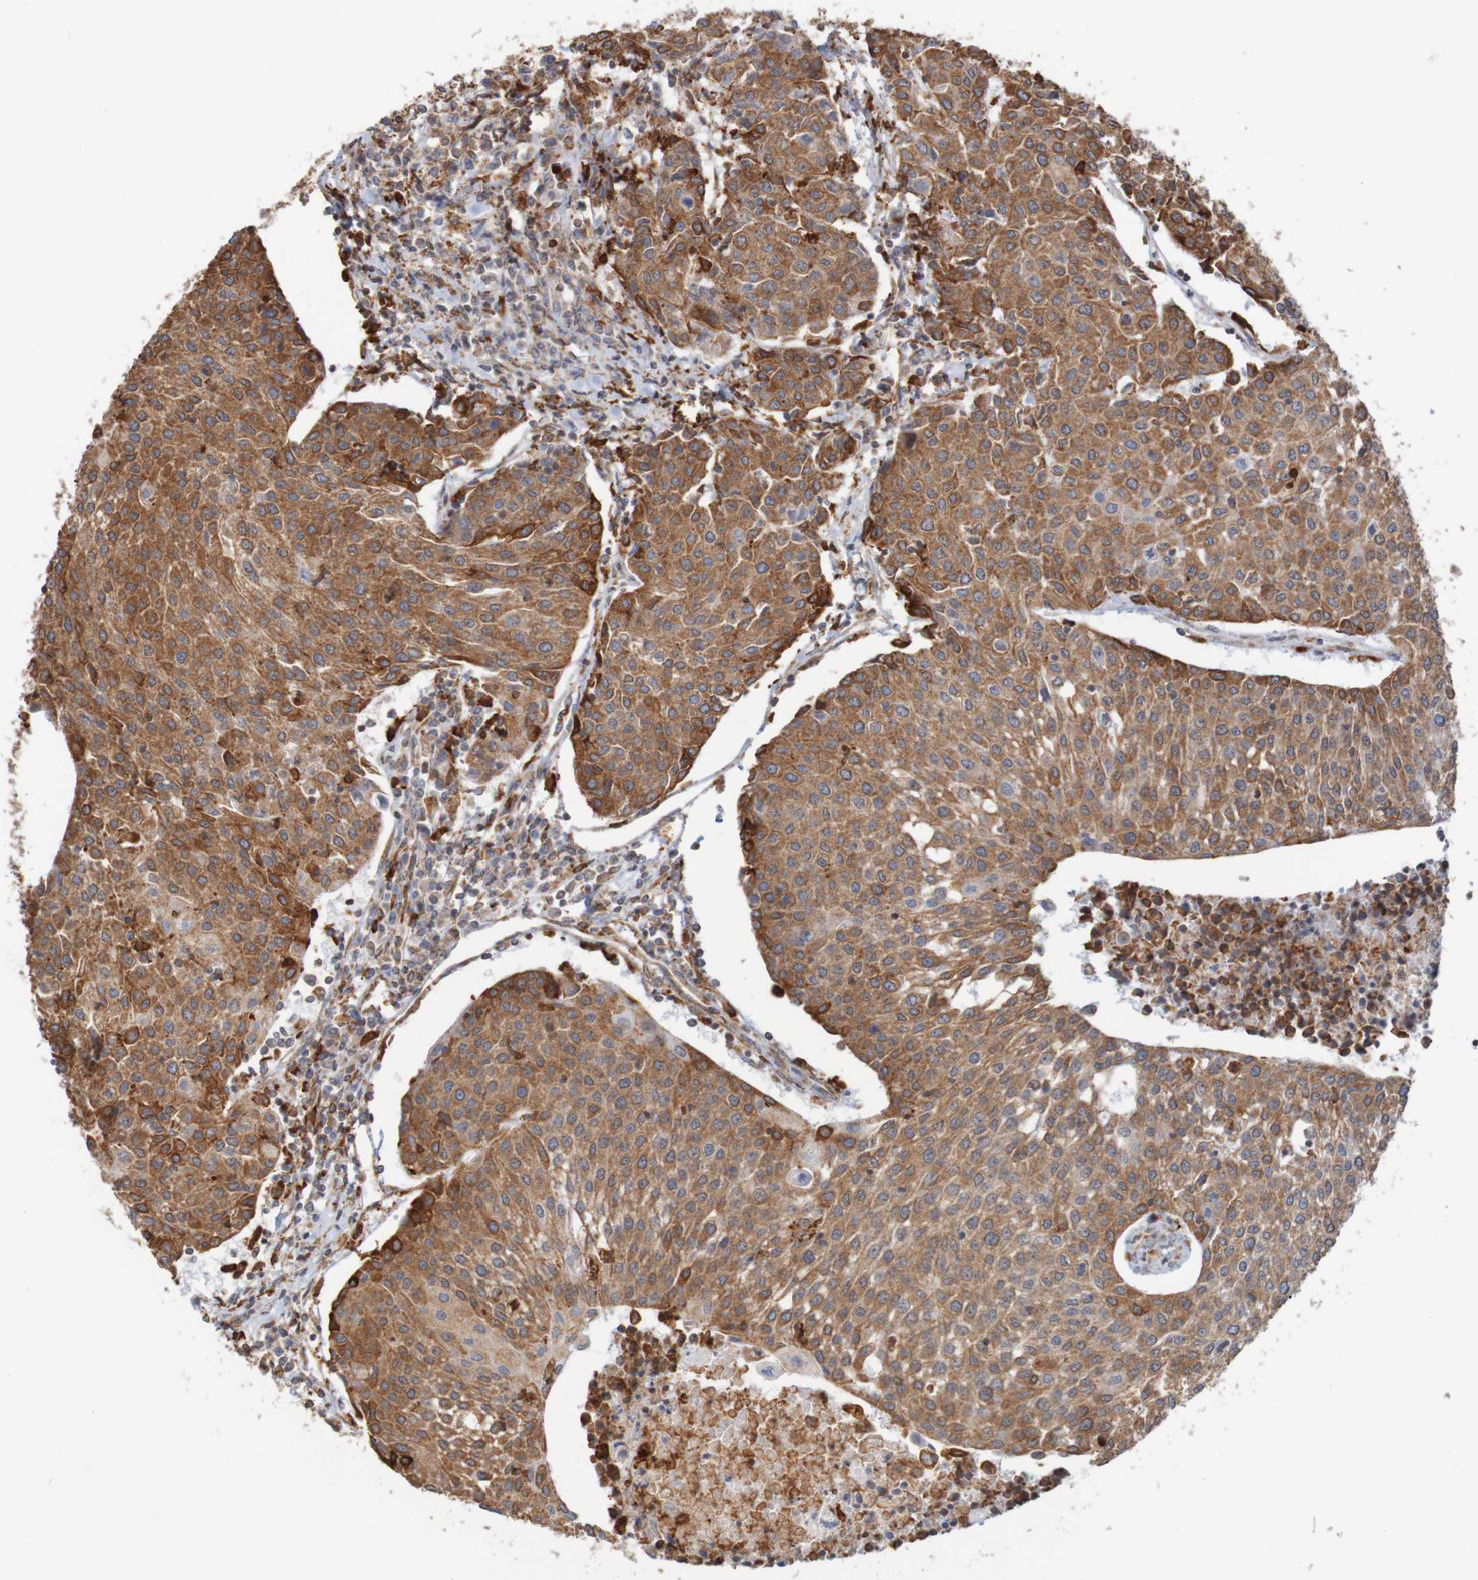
{"staining": {"intensity": "moderate", "quantity": ">75%", "location": "cytoplasmic/membranous"}, "tissue": "urothelial cancer", "cell_type": "Tumor cells", "image_type": "cancer", "snomed": [{"axis": "morphology", "description": "Urothelial carcinoma, High grade"}, {"axis": "topography", "description": "Urinary bladder"}], "caption": "High-magnification brightfield microscopy of high-grade urothelial carcinoma stained with DAB (brown) and counterstained with hematoxylin (blue). tumor cells exhibit moderate cytoplasmic/membranous expression is present in approximately>75% of cells. (DAB (3,3'-diaminobenzidine) IHC, brown staining for protein, blue staining for nuclei).", "gene": "PDIA3", "patient": {"sex": "female", "age": 85}}